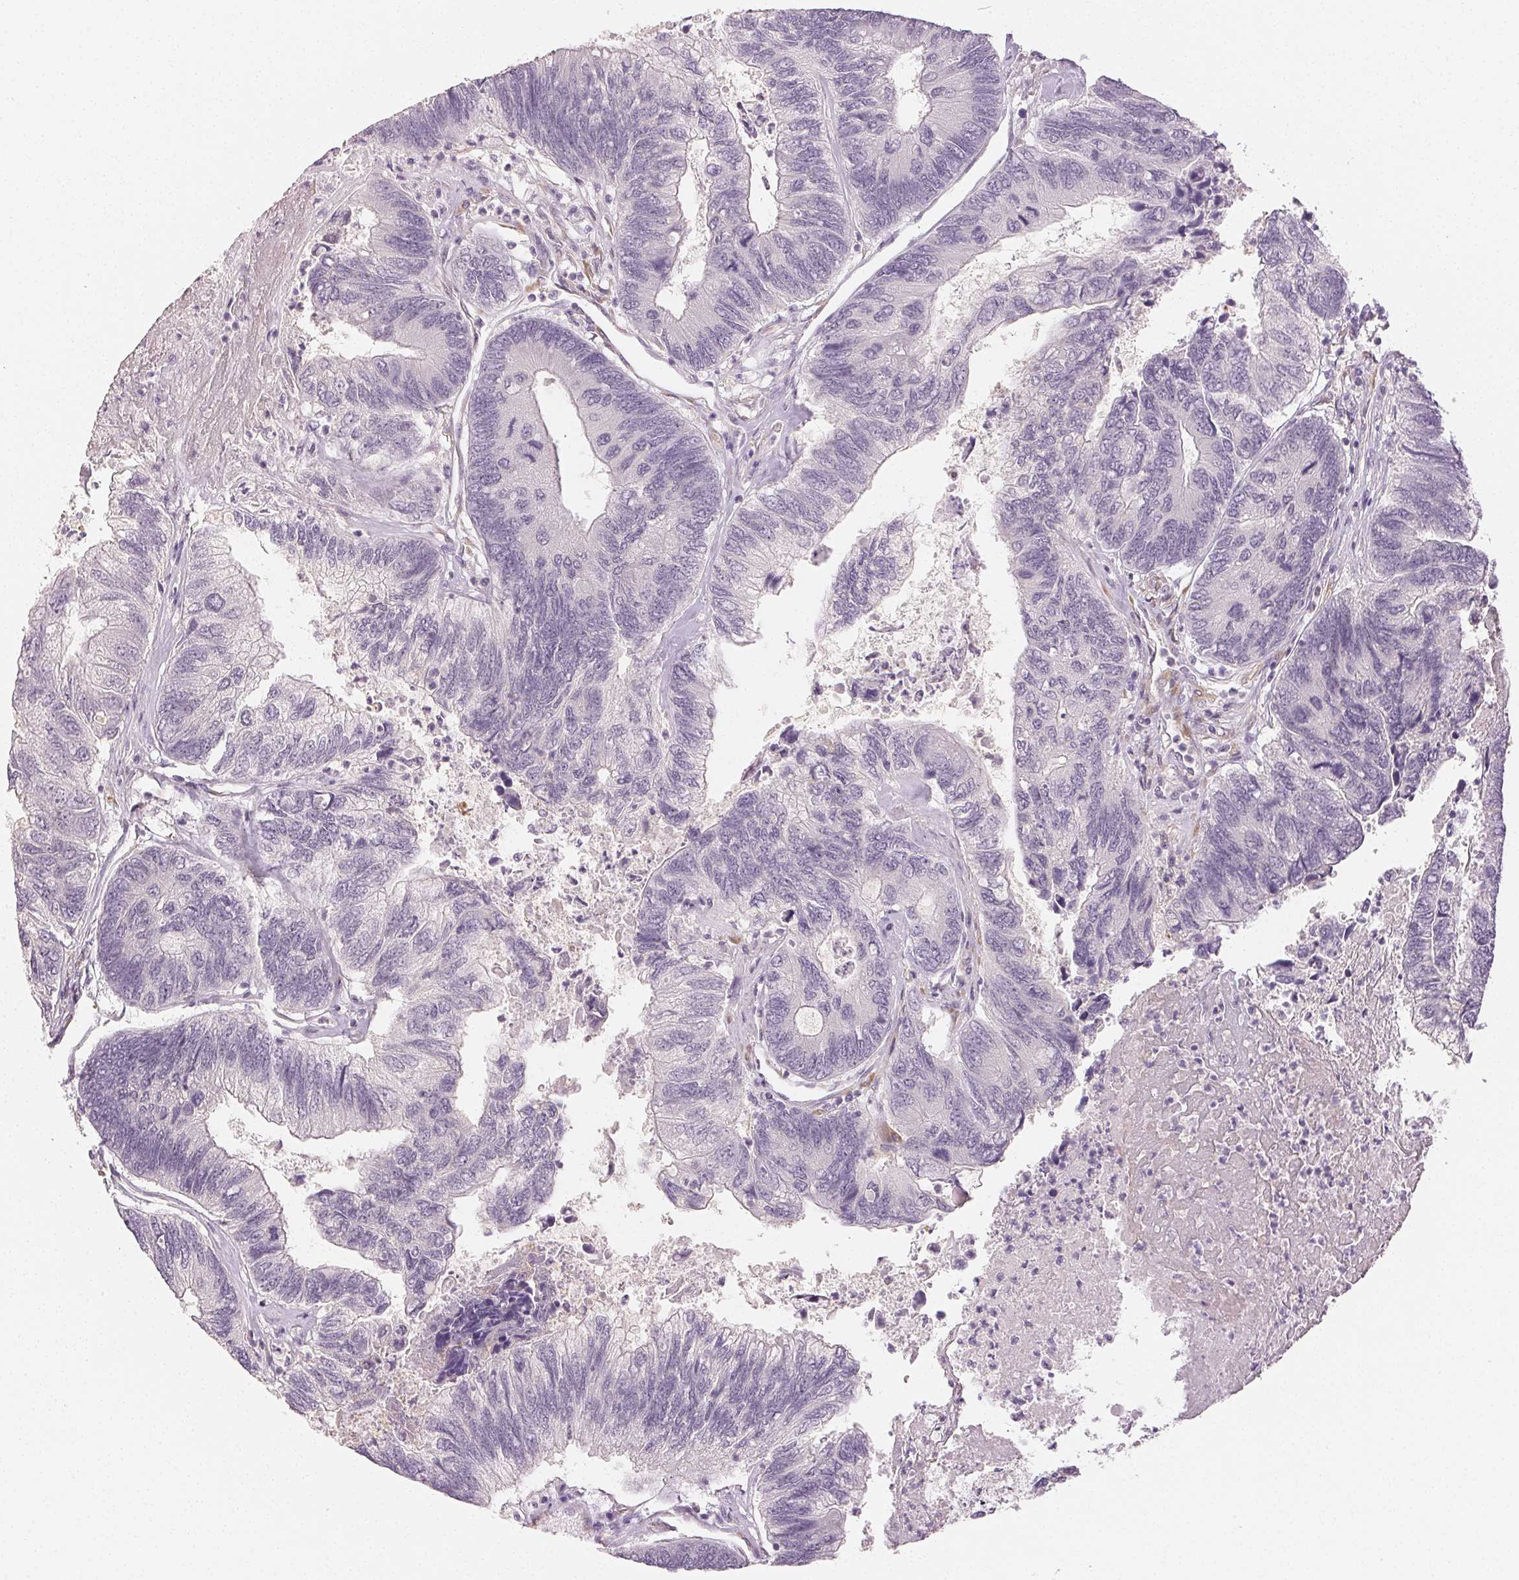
{"staining": {"intensity": "negative", "quantity": "none", "location": "none"}, "tissue": "colorectal cancer", "cell_type": "Tumor cells", "image_type": "cancer", "snomed": [{"axis": "morphology", "description": "Adenocarcinoma, NOS"}, {"axis": "topography", "description": "Colon"}], "caption": "Human colorectal adenocarcinoma stained for a protein using immunohistochemistry (IHC) displays no staining in tumor cells.", "gene": "MAP1LC3A", "patient": {"sex": "female", "age": 67}}